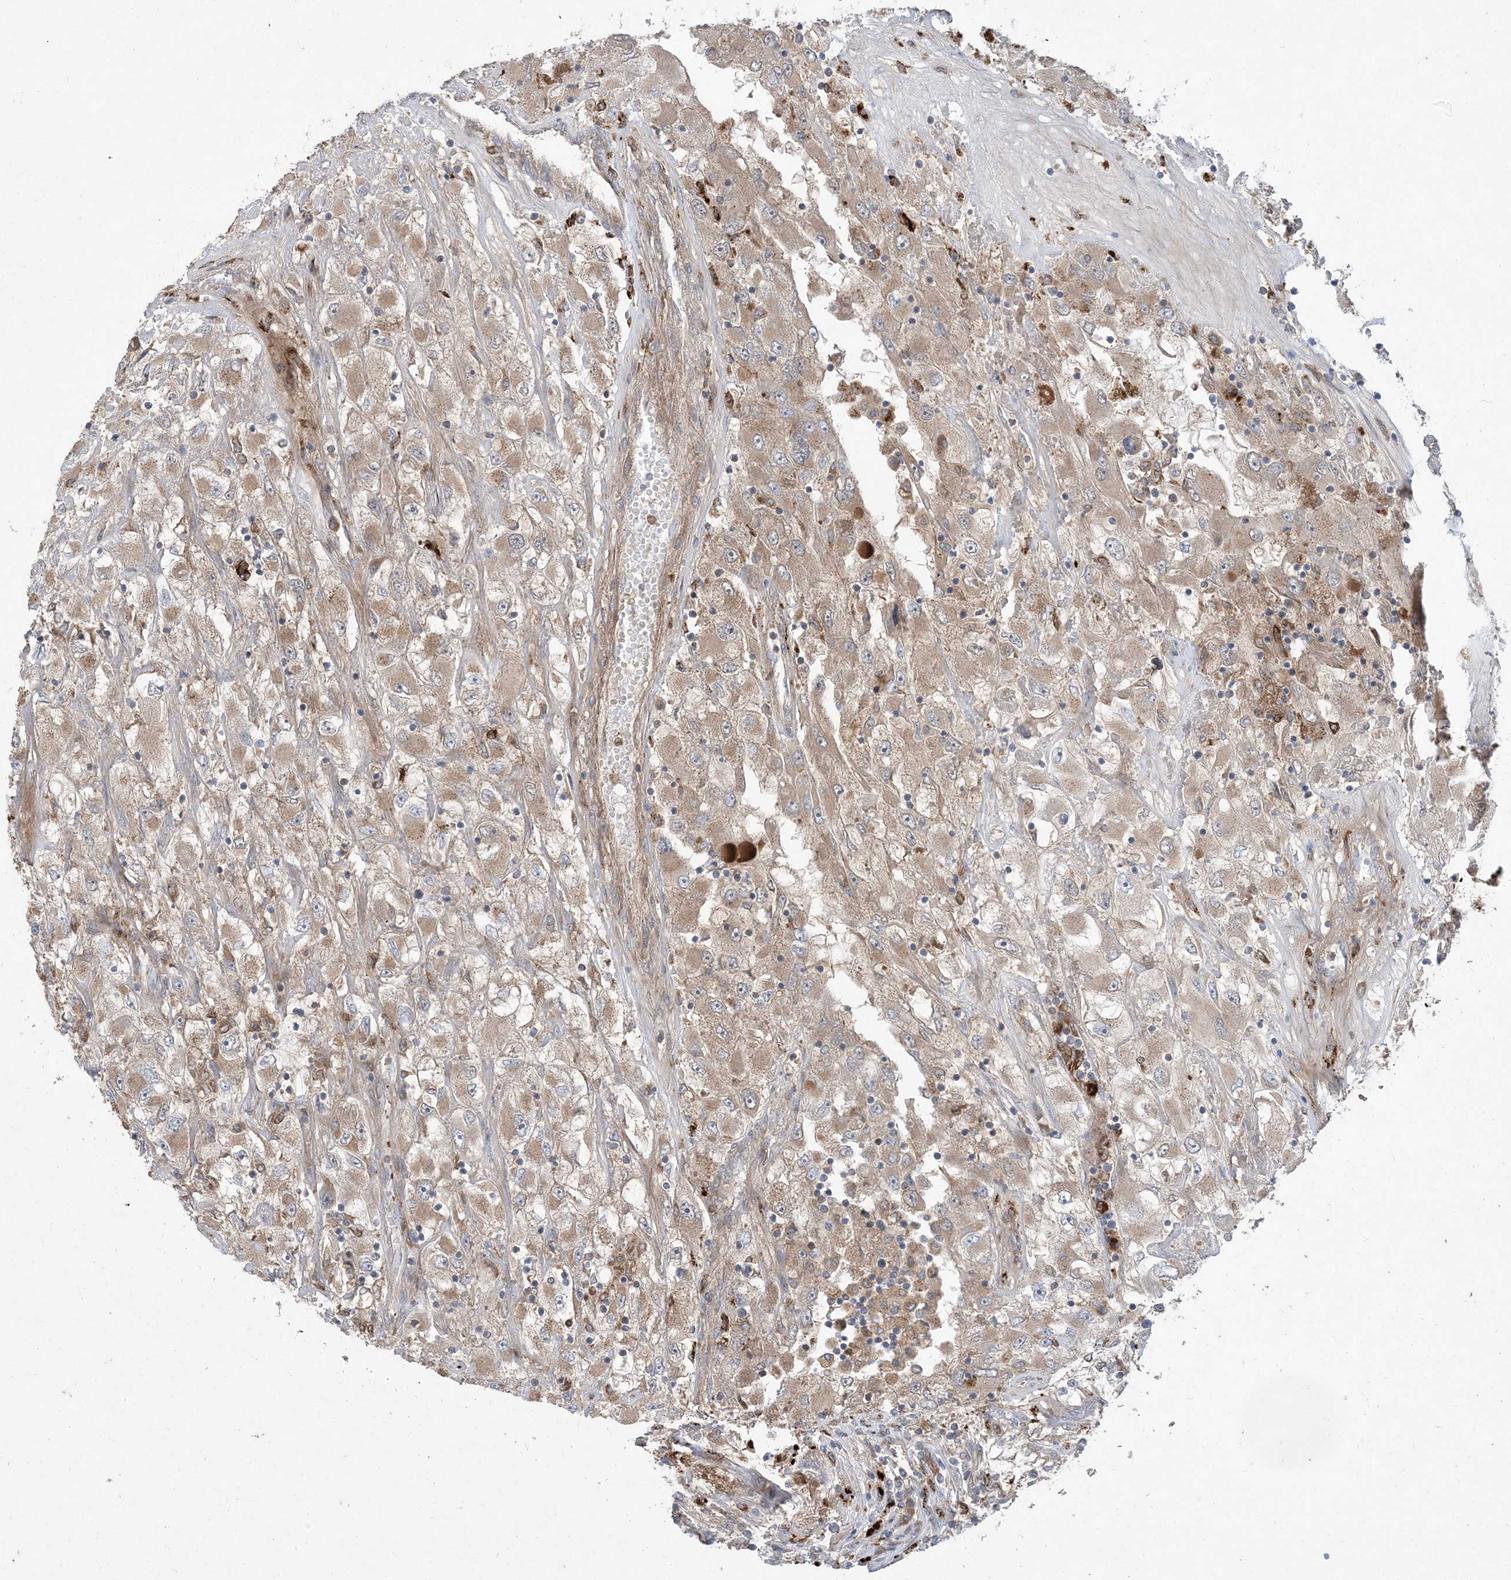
{"staining": {"intensity": "weak", "quantity": "25%-75%", "location": "cytoplasmic/membranous"}, "tissue": "renal cancer", "cell_type": "Tumor cells", "image_type": "cancer", "snomed": [{"axis": "morphology", "description": "Adenocarcinoma, NOS"}, {"axis": "topography", "description": "Kidney"}], "caption": "A high-resolution photomicrograph shows immunohistochemistry (IHC) staining of renal adenocarcinoma, which displays weak cytoplasmic/membranous expression in about 25%-75% of tumor cells.", "gene": "MASP2", "patient": {"sex": "female", "age": 52}}